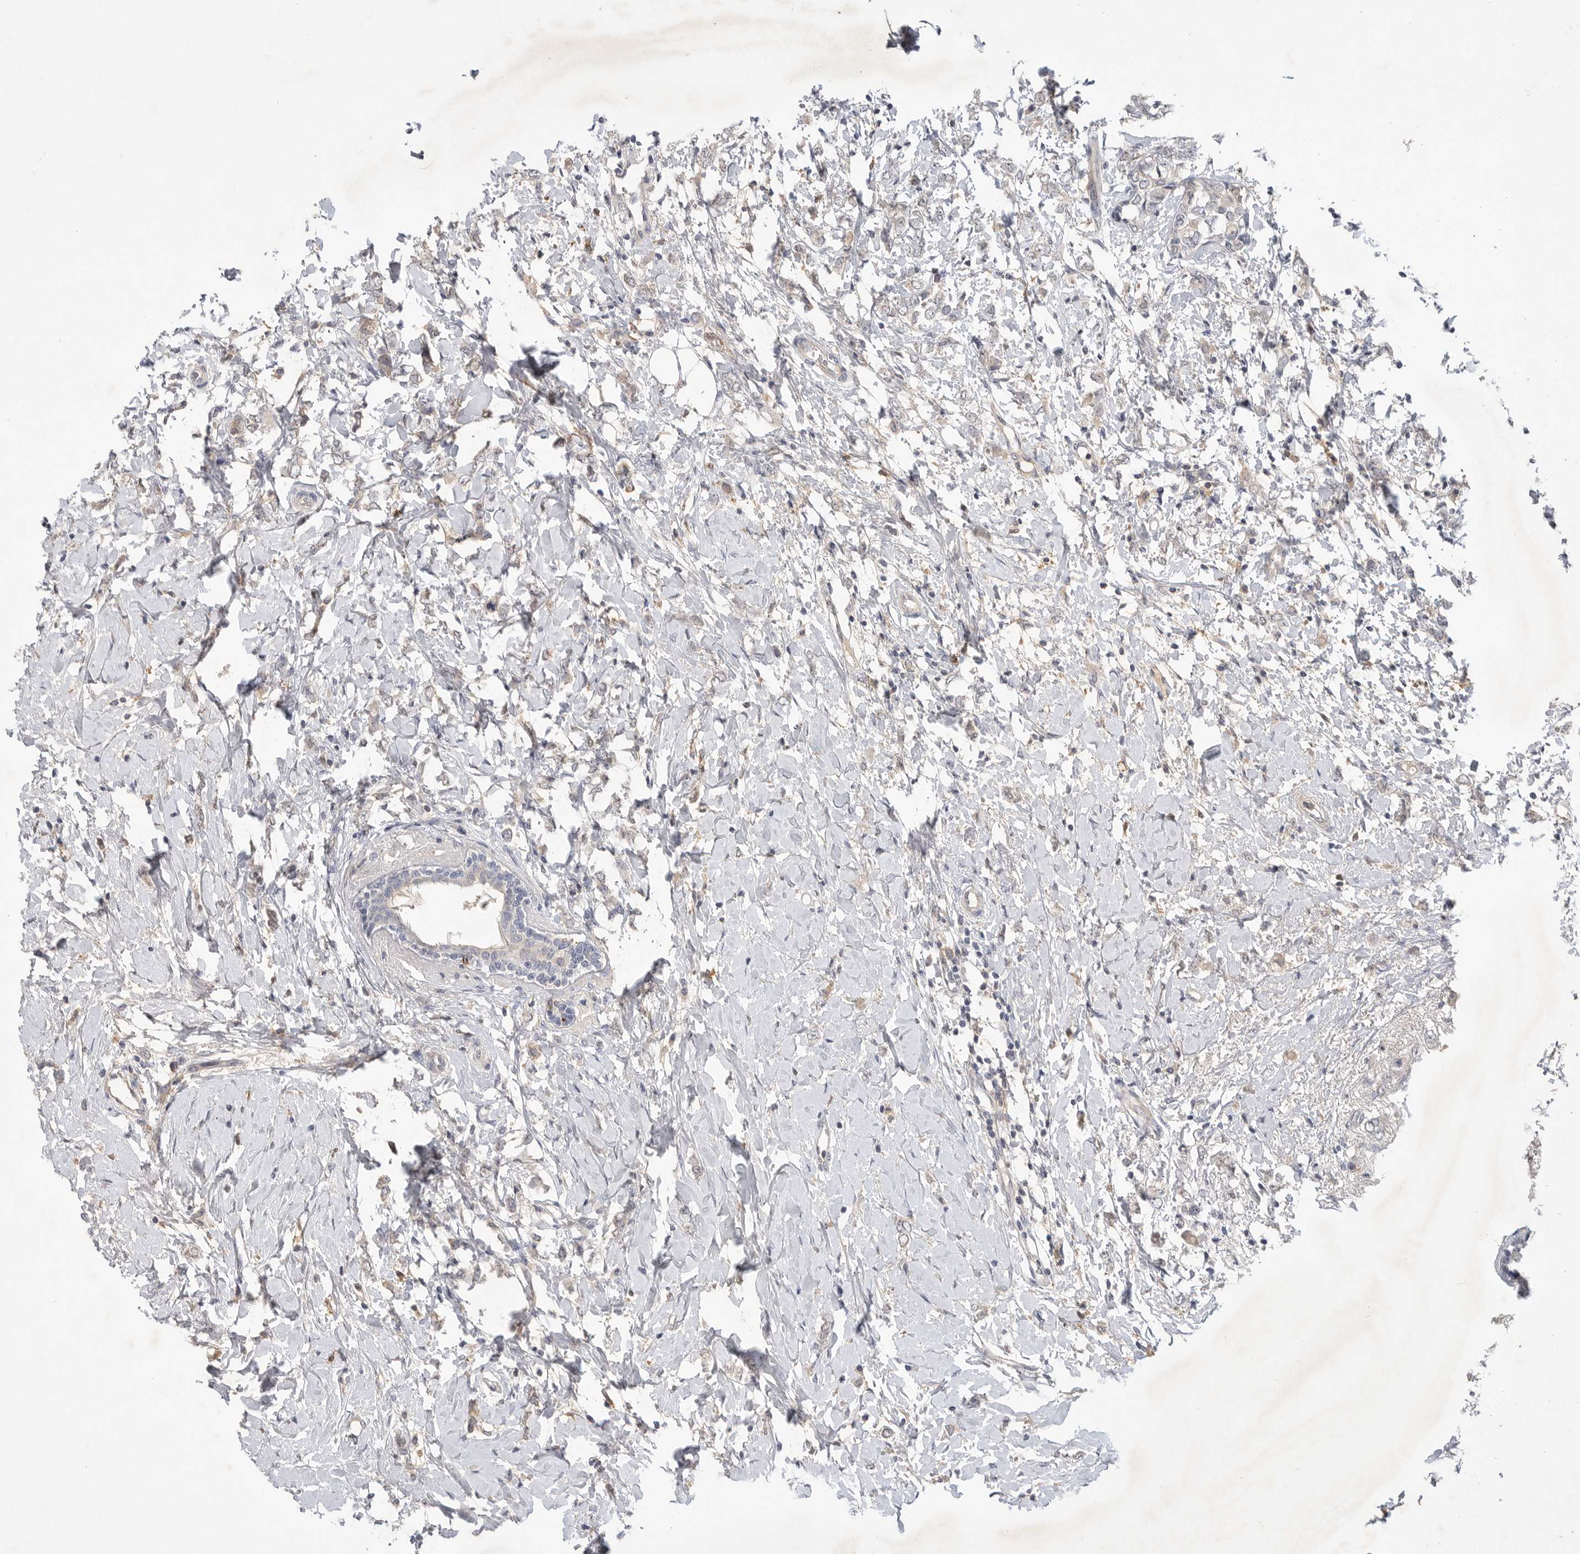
{"staining": {"intensity": "weak", "quantity": "<25%", "location": "cytoplasmic/membranous"}, "tissue": "breast cancer", "cell_type": "Tumor cells", "image_type": "cancer", "snomed": [{"axis": "morphology", "description": "Normal tissue, NOS"}, {"axis": "morphology", "description": "Lobular carcinoma"}, {"axis": "topography", "description": "Breast"}], "caption": "High power microscopy image of an IHC micrograph of lobular carcinoma (breast), revealing no significant expression in tumor cells. (DAB IHC visualized using brightfield microscopy, high magnification).", "gene": "ITGAD", "patient": {"sex": "female", "age": 47}}